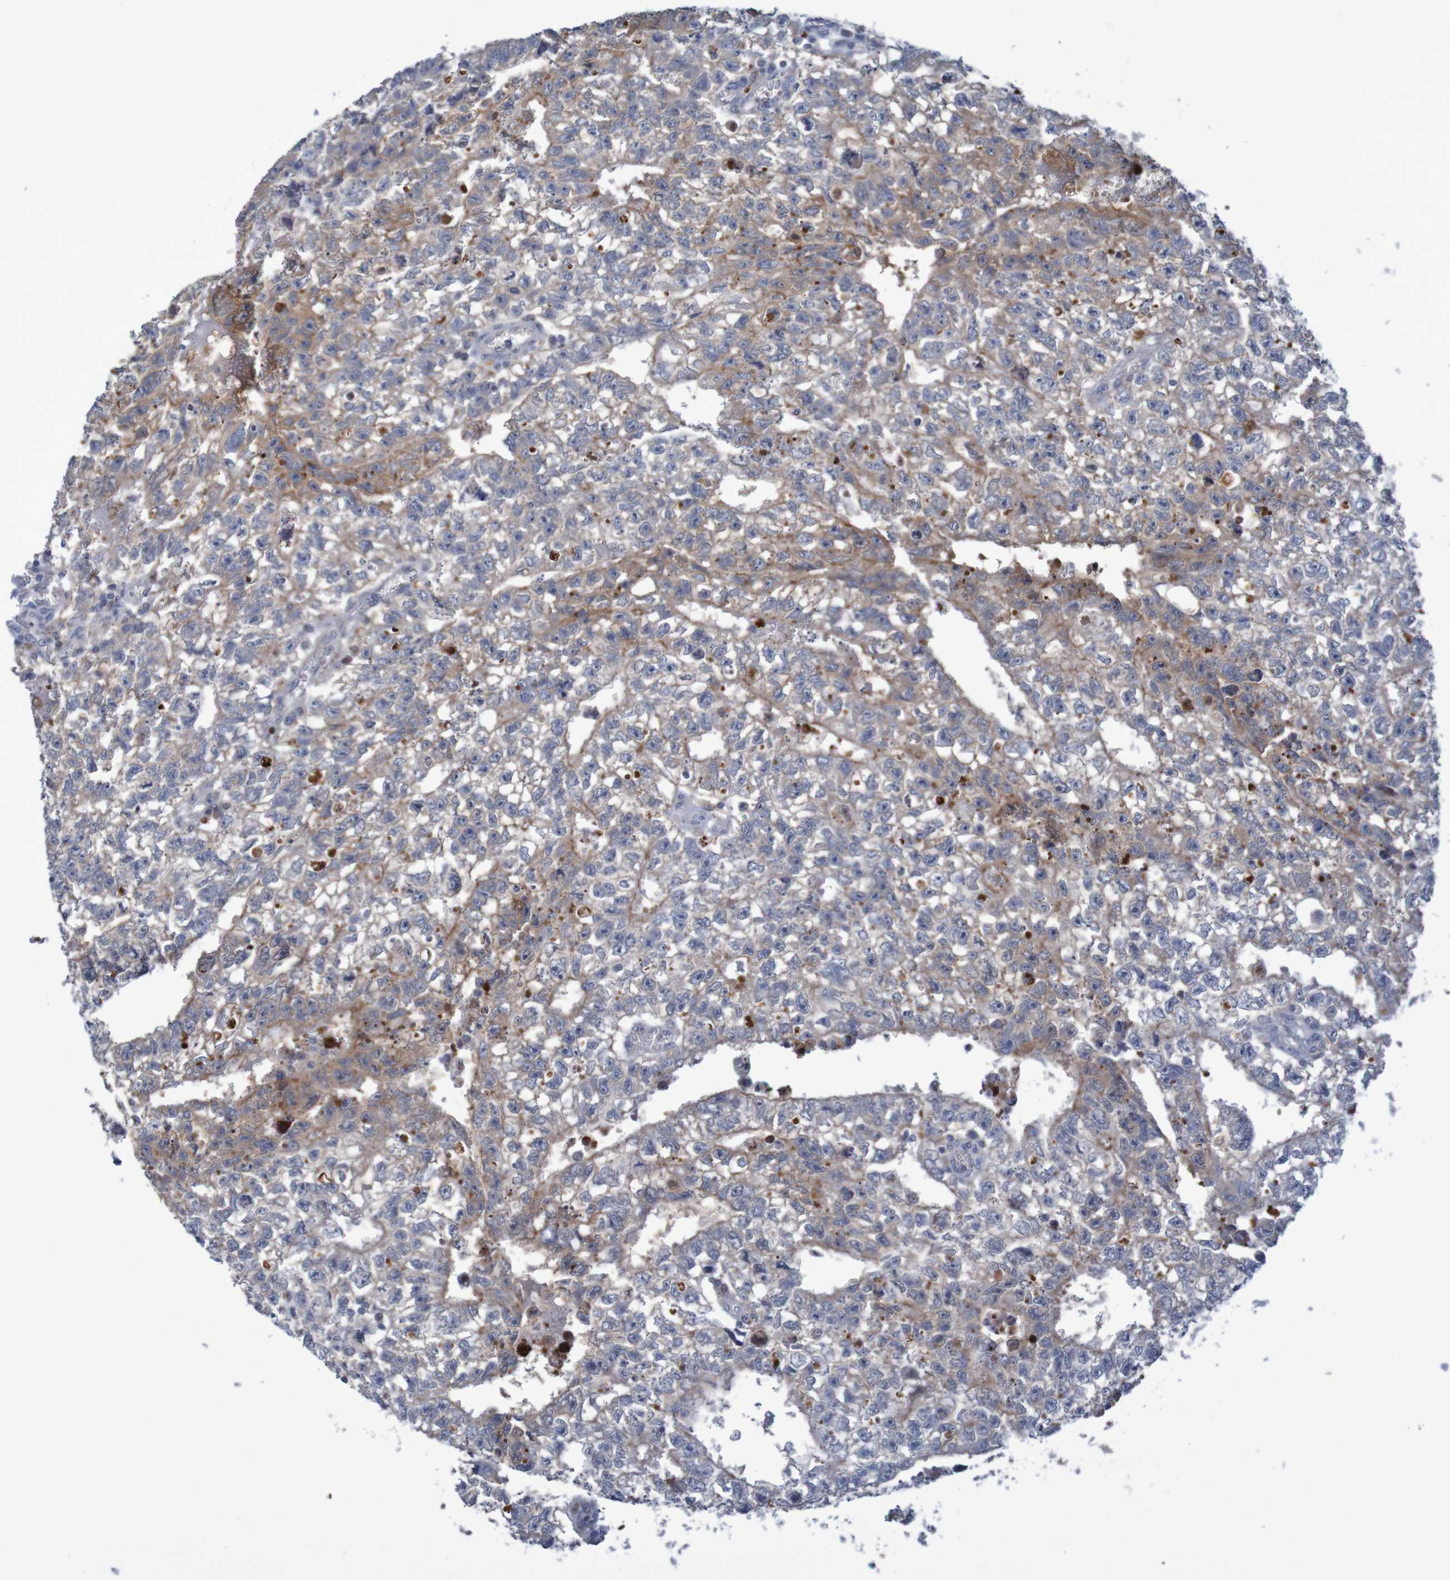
{"staining": {"intensity": "moderate", "quantity": "<25%", "location": "cytoplasmic/membranous"}, "tissue": "testis cancer", "cell_type": "Tumor cells", "image_type": "cancer", "snomed": [{"axis": "morphology", "description": "Seminoma, NOS"}, {"axis": "morphology", "description": "Carcinoma, Embryonal, NOS"}, {"axis": "topography", "description": "Testis"}], "caption": "This image exhibits IHC staining of testis cancer (seminoma), with low moderate cytoplasmic/membranous positivity in about <25% of tumor cells.", "gene": "FBP2", "patient": {"sex": "male", "age": 38}}